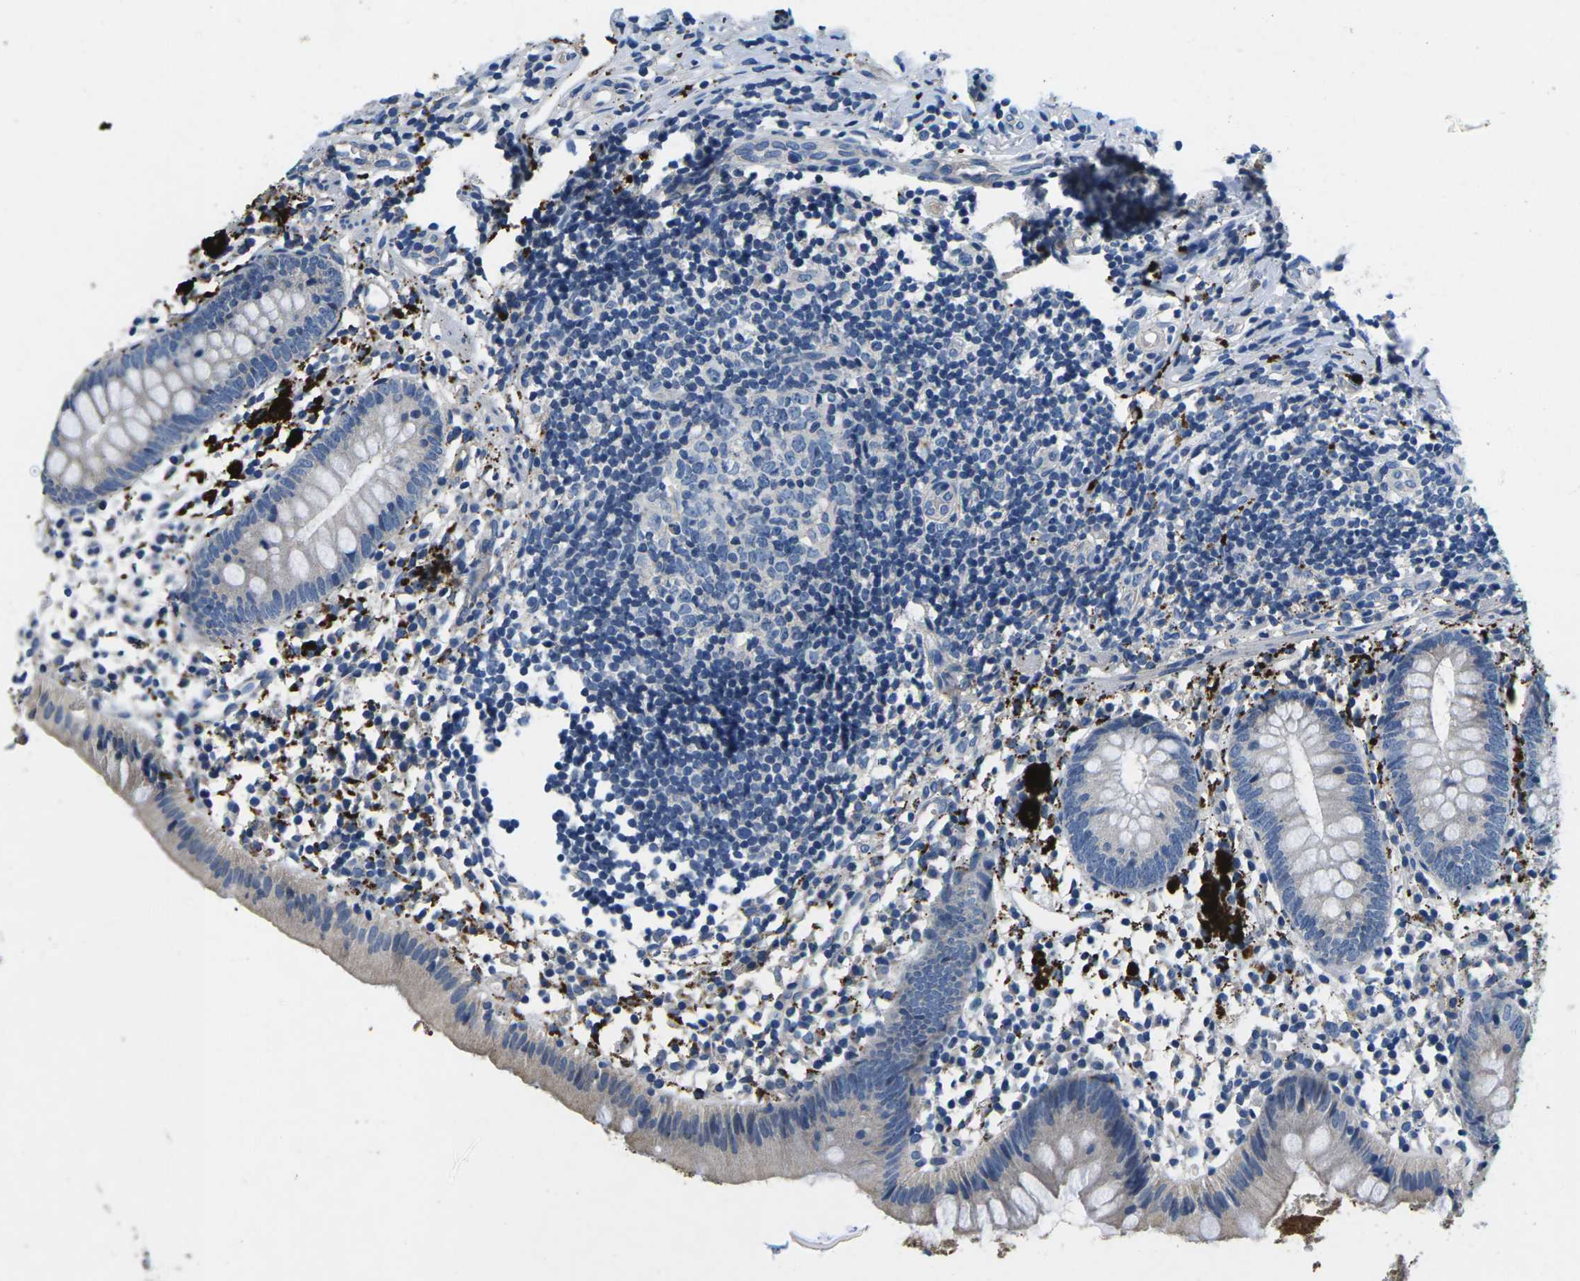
{"staining": {"intensity": "weak", "quantity": "25%-75%", "location": "cytoplasmic/membranous"}, "tissue": "appendix", "cell_type": "Glandular cells", "image_type": "normal", "snomed": [{"axis": "morphology", "description": "Normal tissue, NOS"}, {"axis": "topography", "description": "Appendix"}], "caption": "A brown stain highlights weak cytoplasmic/membranous positivity of a protein in glandular cells of benign human appendix. The protein of interest is stained brown, and the nuclei are stained in blue (DAB IHC with brightfield microscopy, high magnification).", "gene": "PDCD6IP", "patient": {"sex": "female", "age": 20}}